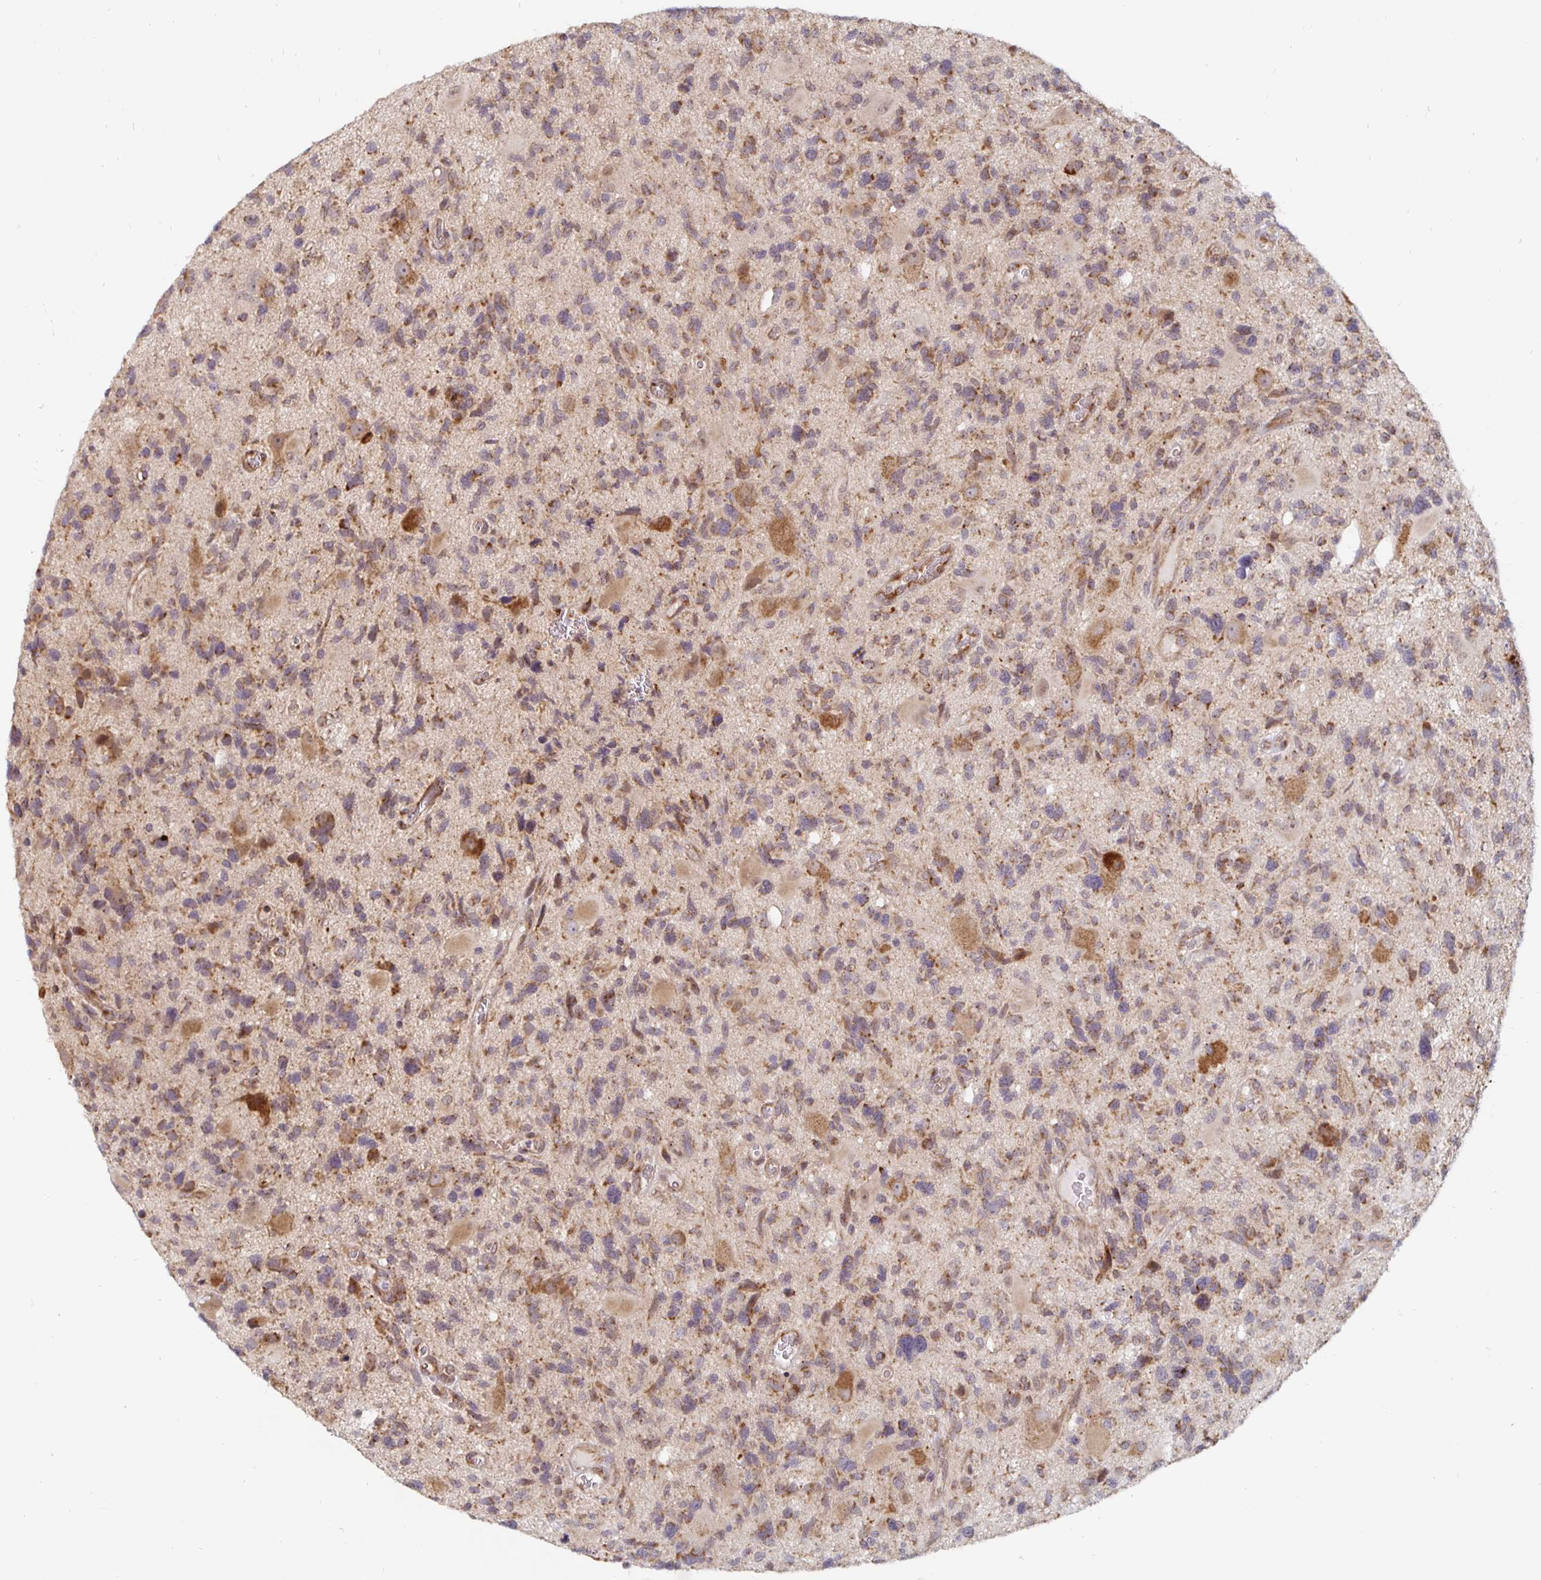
{"staining": {"intensity": "moderate", "quantity": ">75%", "location": "cytoplasmic/membranous"}, "tissue": "glioma", "cell_type": "Tumor cells", "image_type": "cancer", "snomed": [{"axis": "morphology", "description": "Glioma, malignant, High grade"}, {"axis": "topography", "description": "Brain"}], "caption": "IHC histopathology image of neoplastic tissue: malignant glioma (high-grade) stained using immunohistochemistry (IHC) reveals medium levels of moderate protein expression localized specifically in the cytoplasmic/membranous of tumor cells, appearing as a cytoplasmic/membranous brown color.", "gene": "MRPL28", "patient": {"sex": "male", "age": 49}}